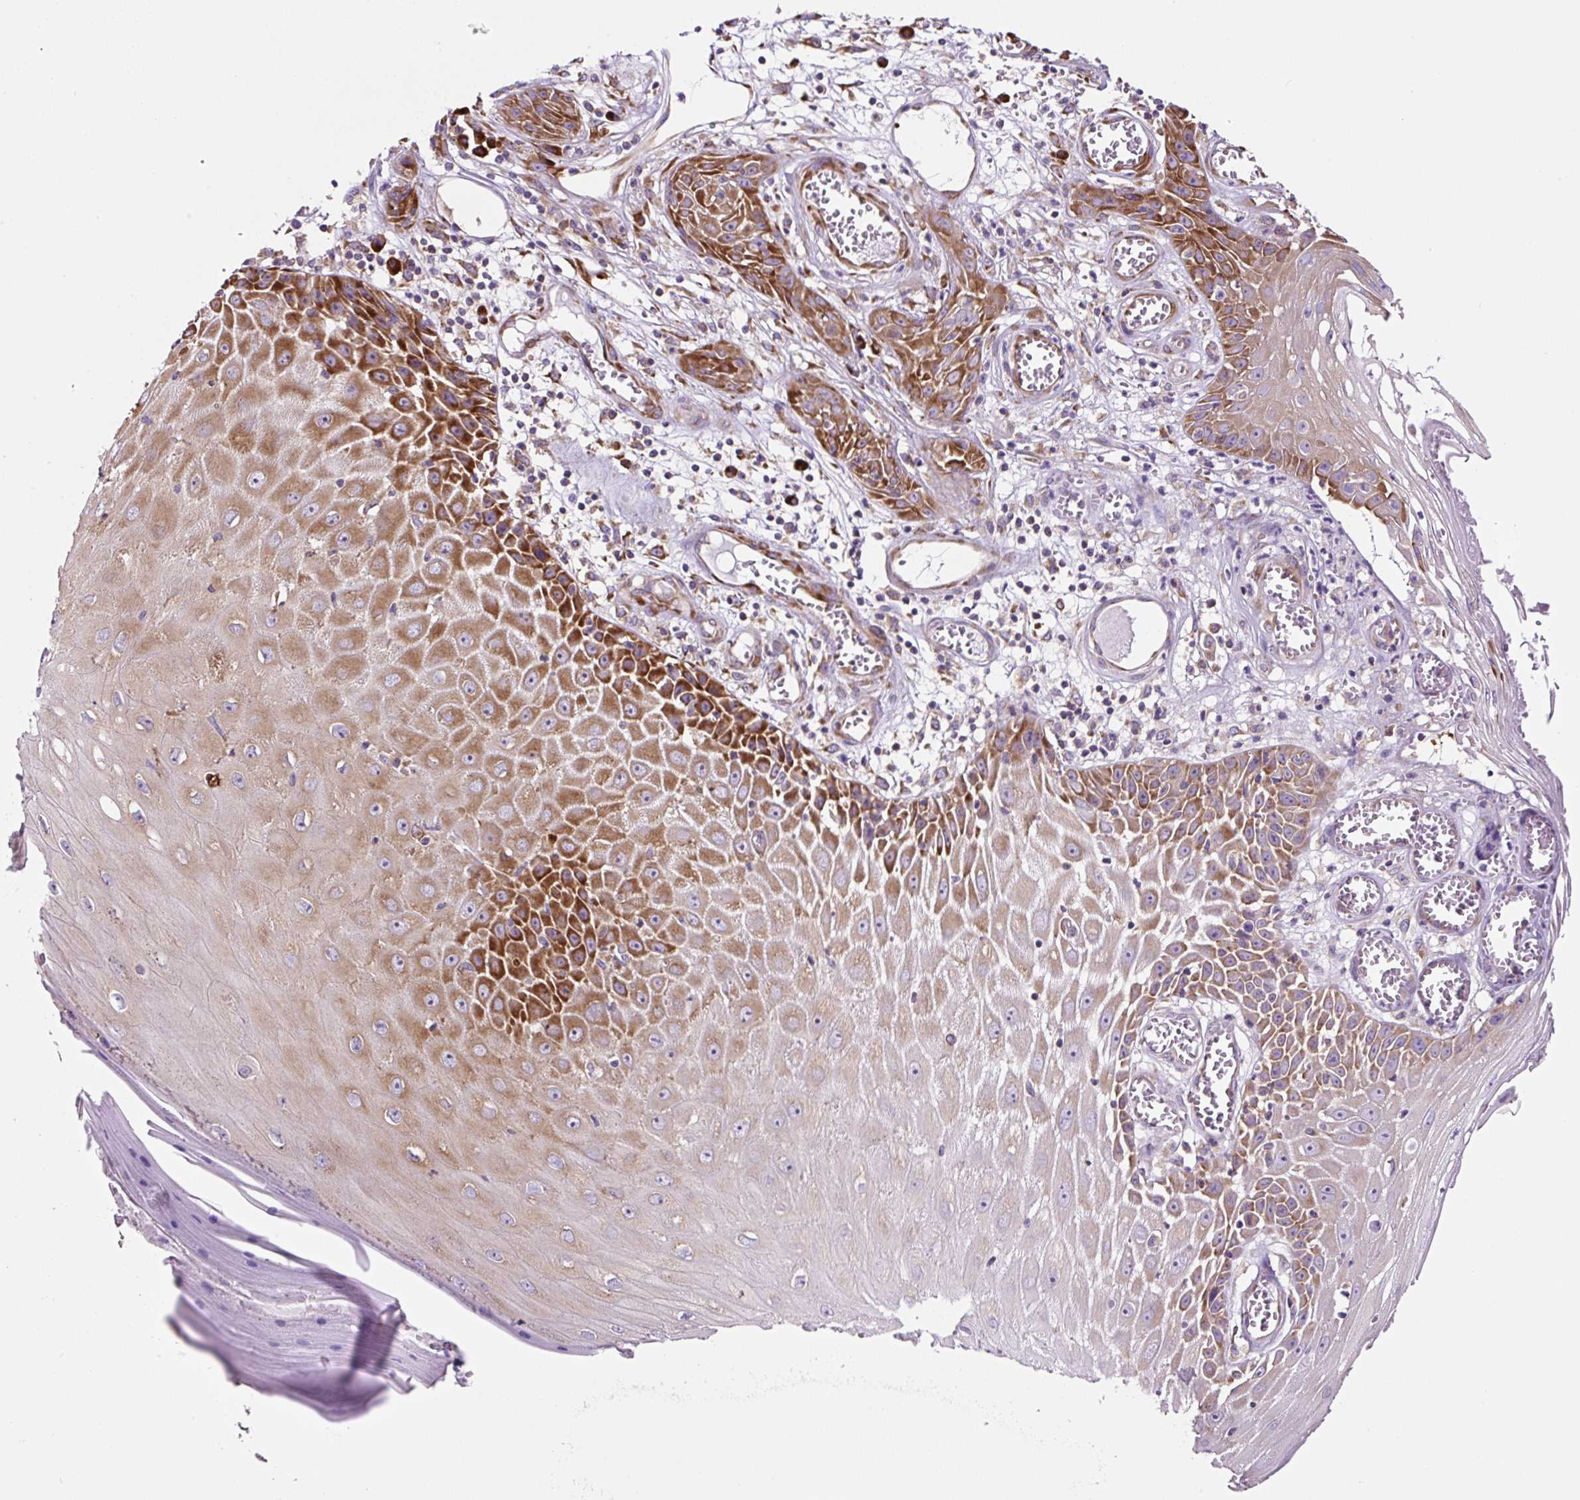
{"staining": {"intensity": "moderate", "quantity": ">75%", "location": "cytoplasmic/membranous"}, "tissue": "skin cancer", "cell_type": "Tumor cells", "image_type": "cancer", "snomed": [{"axis": "morphology", "description": "Squamous cell carcinoma, NOS"}, {"axis": "topography", "description": "Skin"}], "caption": "The immunohistochemical stain highlights moderate cytoplasmic/membranous expression in tumor cells of skin squamous cell carcinoma tissue.", "gene": "RPS23", "patient": {"sex": "female", "age": 73}}